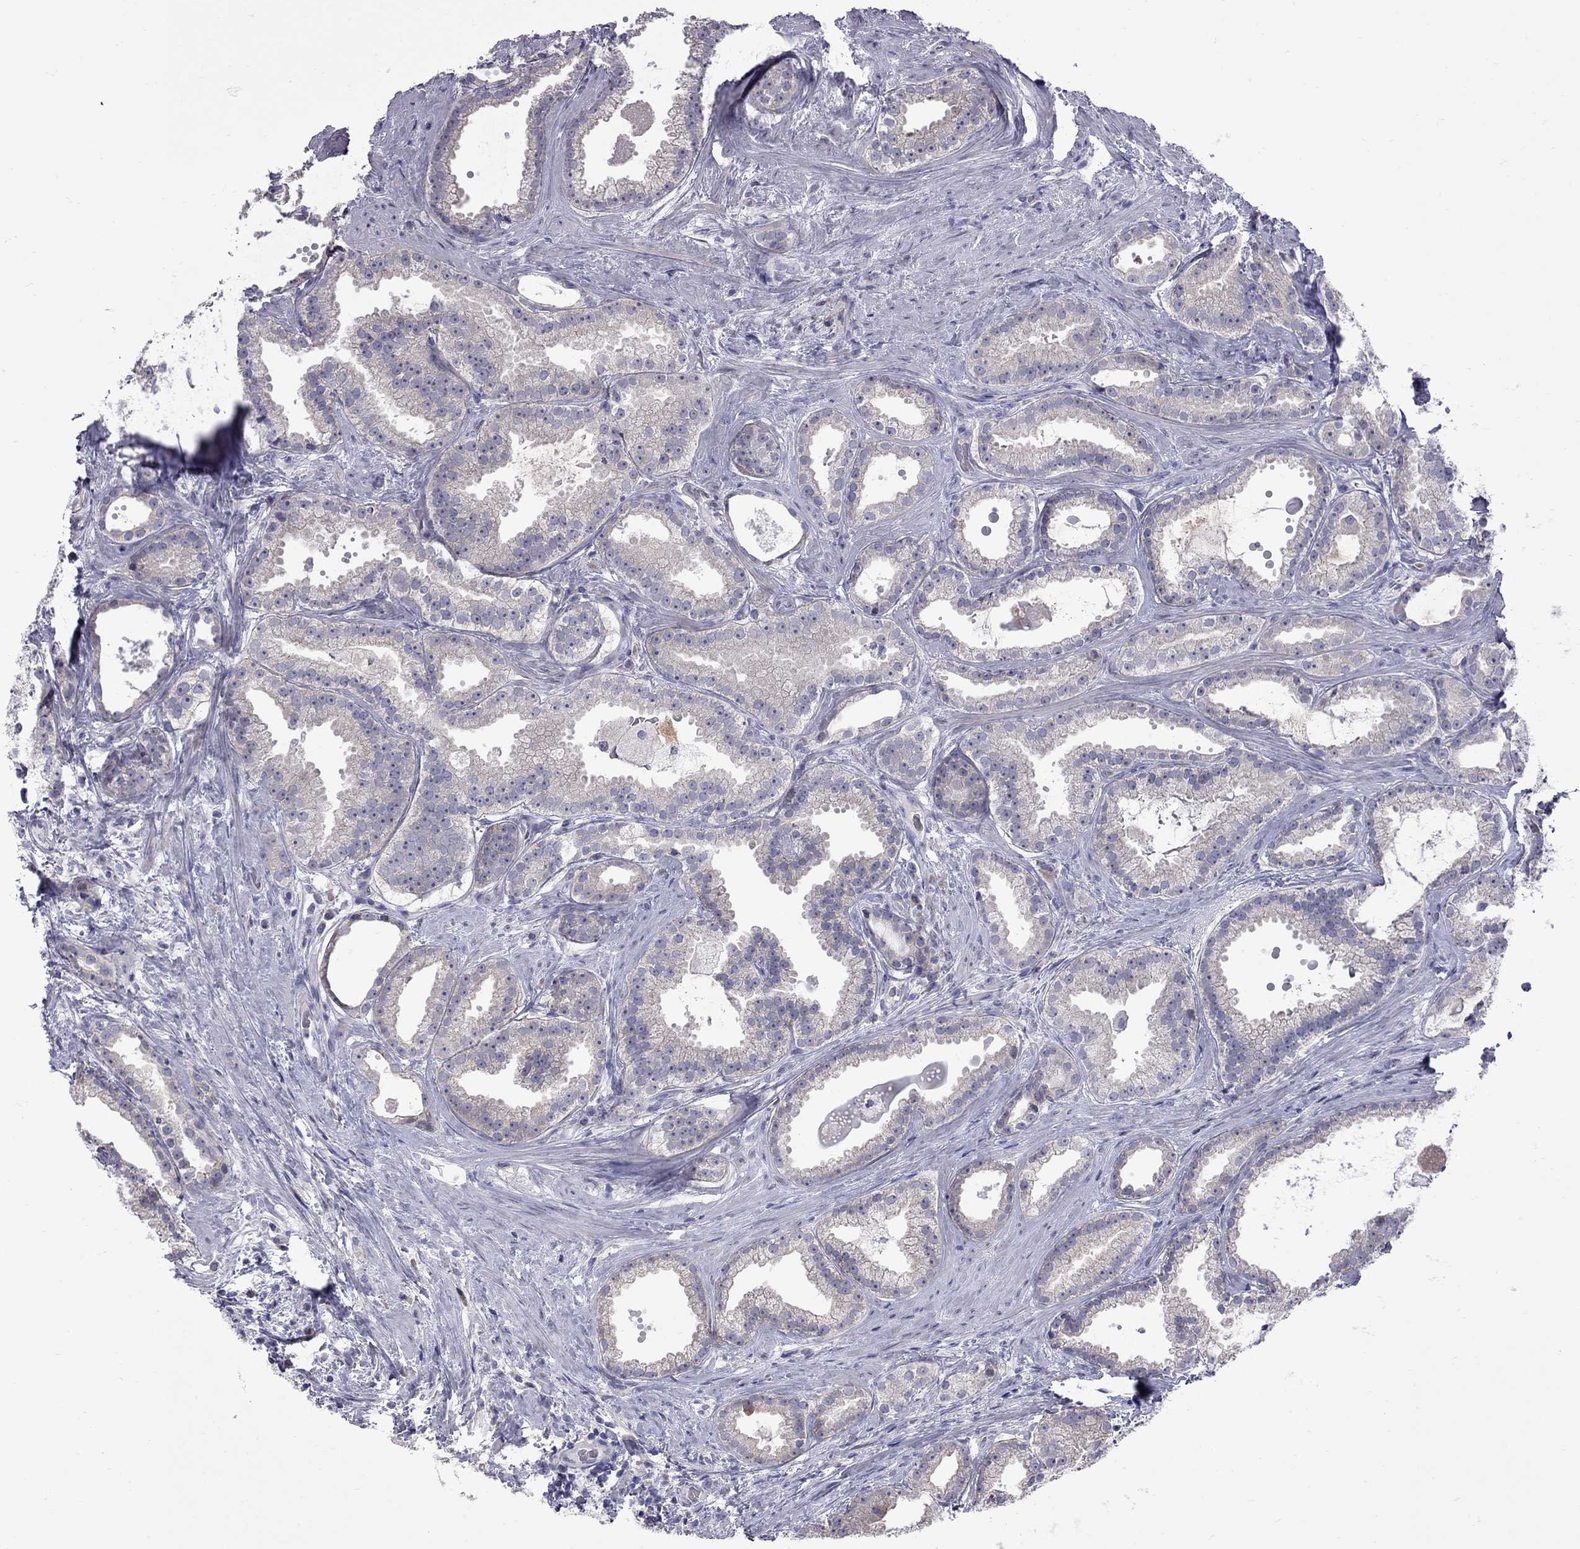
{"staining": {"intensity": "weak", "quantity": "25%-75%", "location": "cytoplasmic/membranous"}, "tissue": "prostate cancer", "cell_type": "Tumor cells", "image_type": "cancer", "snomed": [{"axis": "morphology", "description": "Adenocarcinoma, NOS"}, {"axis": "morphology", "description": "Adenocarcinoma, High grade"}, {"axis": "topography", "description": "Prostate"}], "caption": "Tumor cells reveal low levels of weak cytoplasmic/membranous positivity in approximately 25%-75% of cells in human prostate cancer.", "gene": "NRARP", "patient": {"sex": "male", "age": 64}}